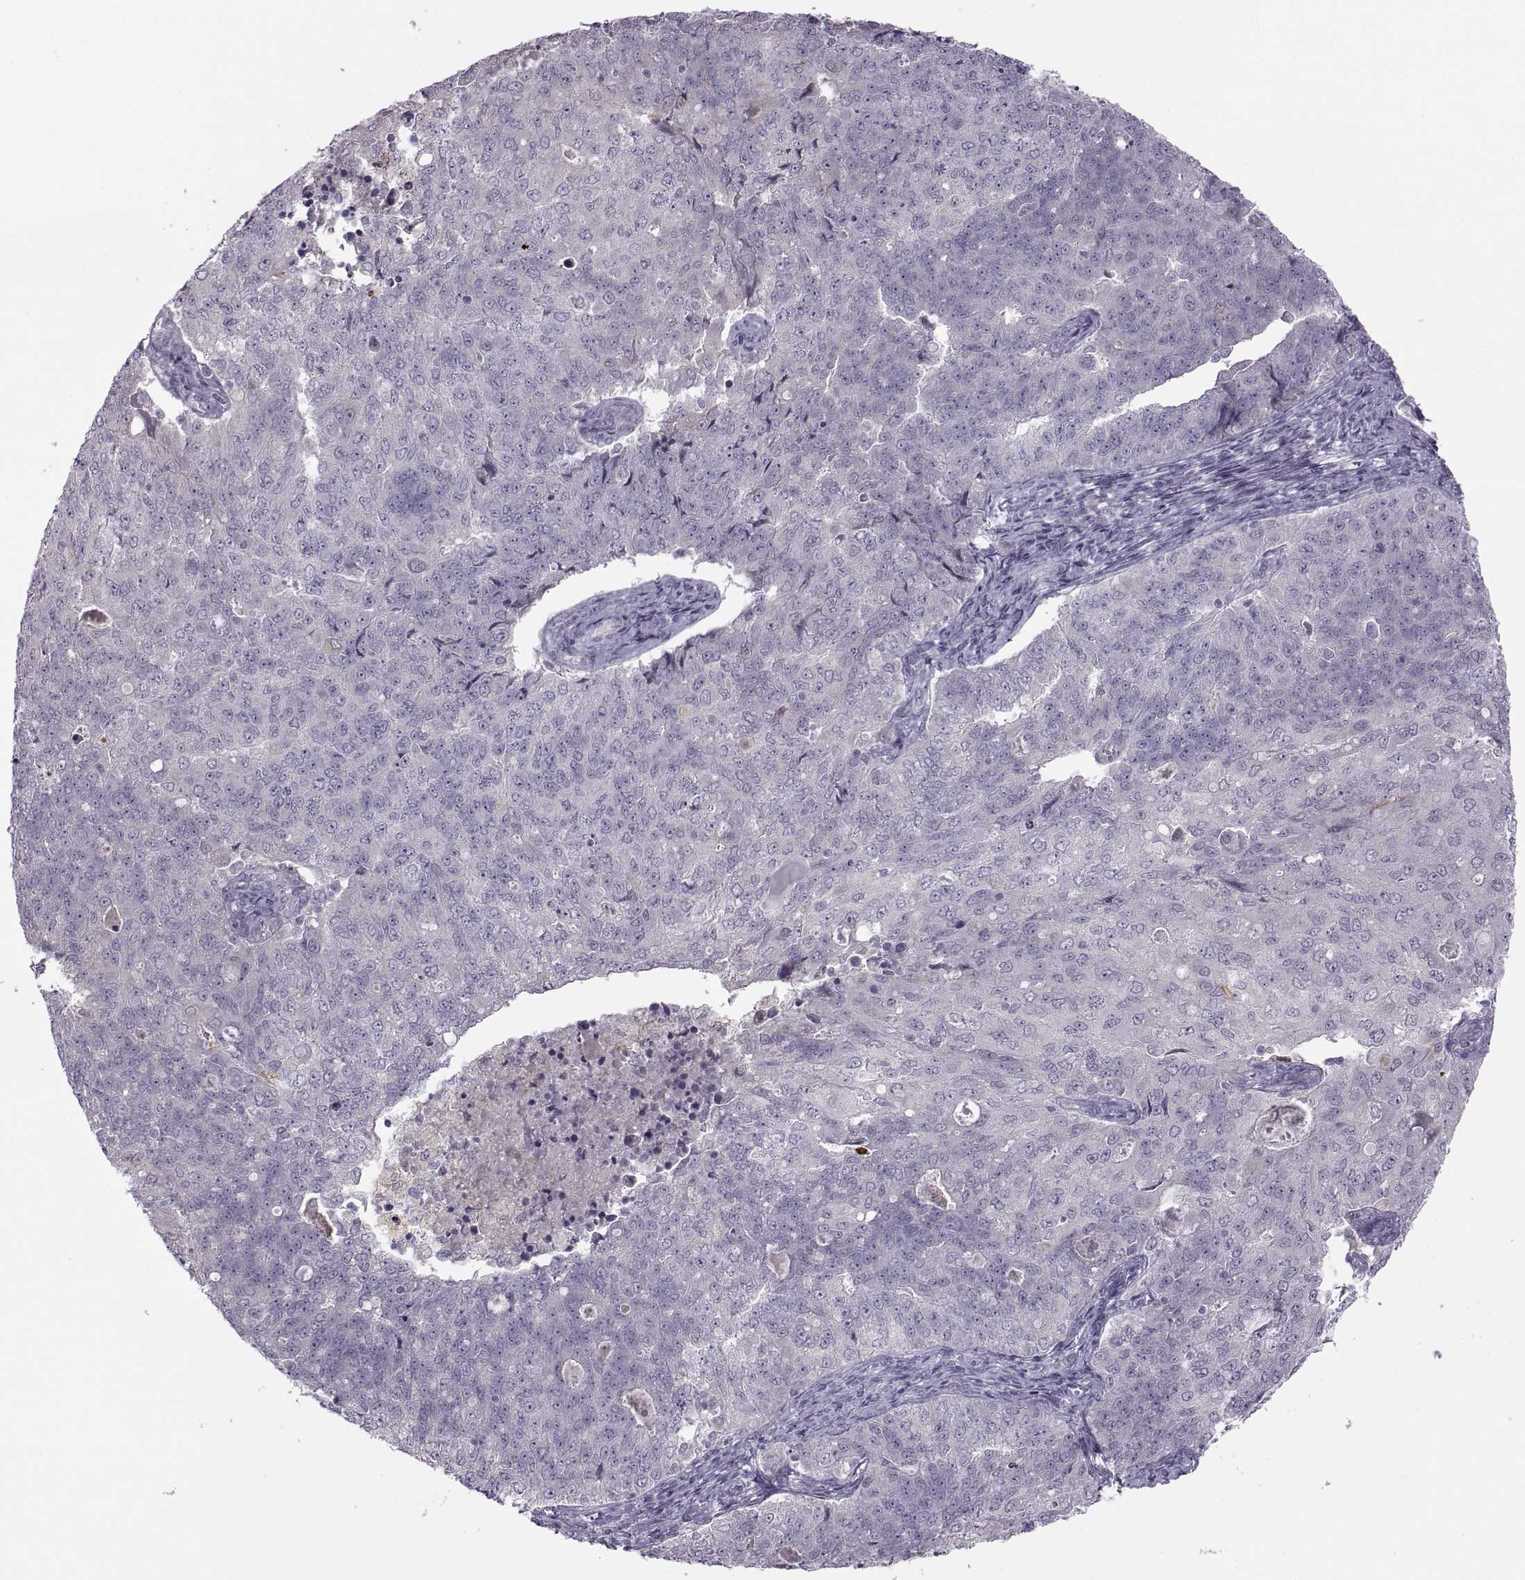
{"staining": {"intensity": "negative", "quantity": "none", "location": "none"}, "tissue": "endometrial cancer", "cell_type": "Tumor cells", "image_type": "cancer", "snomed": [{"axis": "morphology", "description": "Adenocarcinoma, NOS"}, {"axis": "topography", "description": "Endometrium"}], "caption": "Tumor cells are negative for brown protein staining in endometrial cancer.", "gene": "H2AP", "patient": {"sex": "female", "age": 43}}